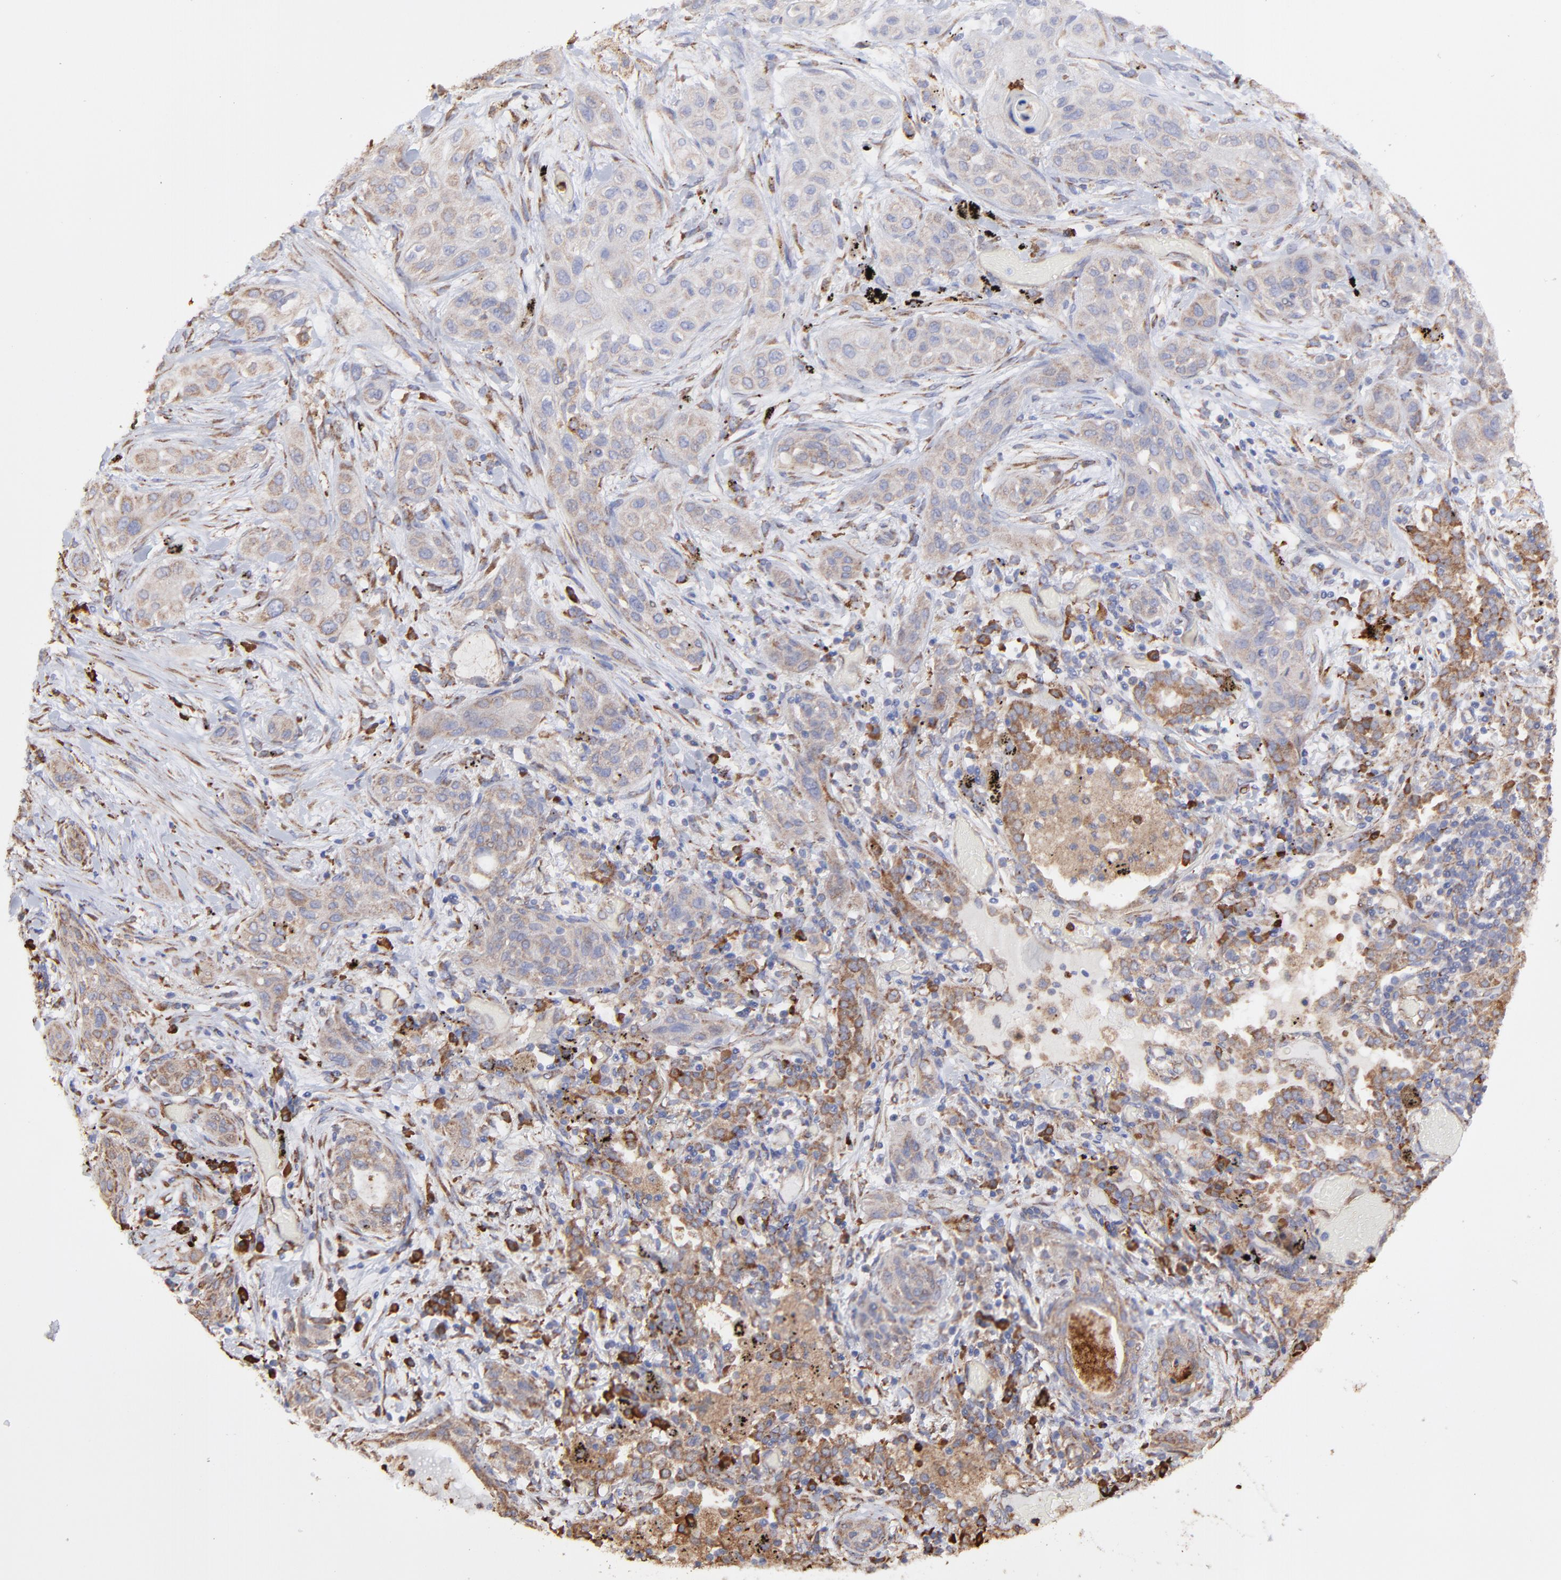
{"staining": {"intensity": "weak", "quantity": ">75%", "location": "cytoplasmic/membranous"}, "tissue": "lung cancer", "cell_type": "Tumor cells", "image_type": "cancer", "snomed": [{"axis": "morphology", "description": "Squamous cell carcinoma, NOS"}, {"axis": "topography", "description": "Lung"}], "caption": "High-magnification brightfield microscopy of lung cancer stained with DAB (brown) and counterstained with hematoxylin (blue). tumor cells exhibit weak cytoplasmic/membranous staining is present in about>75% of cells.", "gene": "PFKM", "patient": {"sex": "female", "age": 47}}